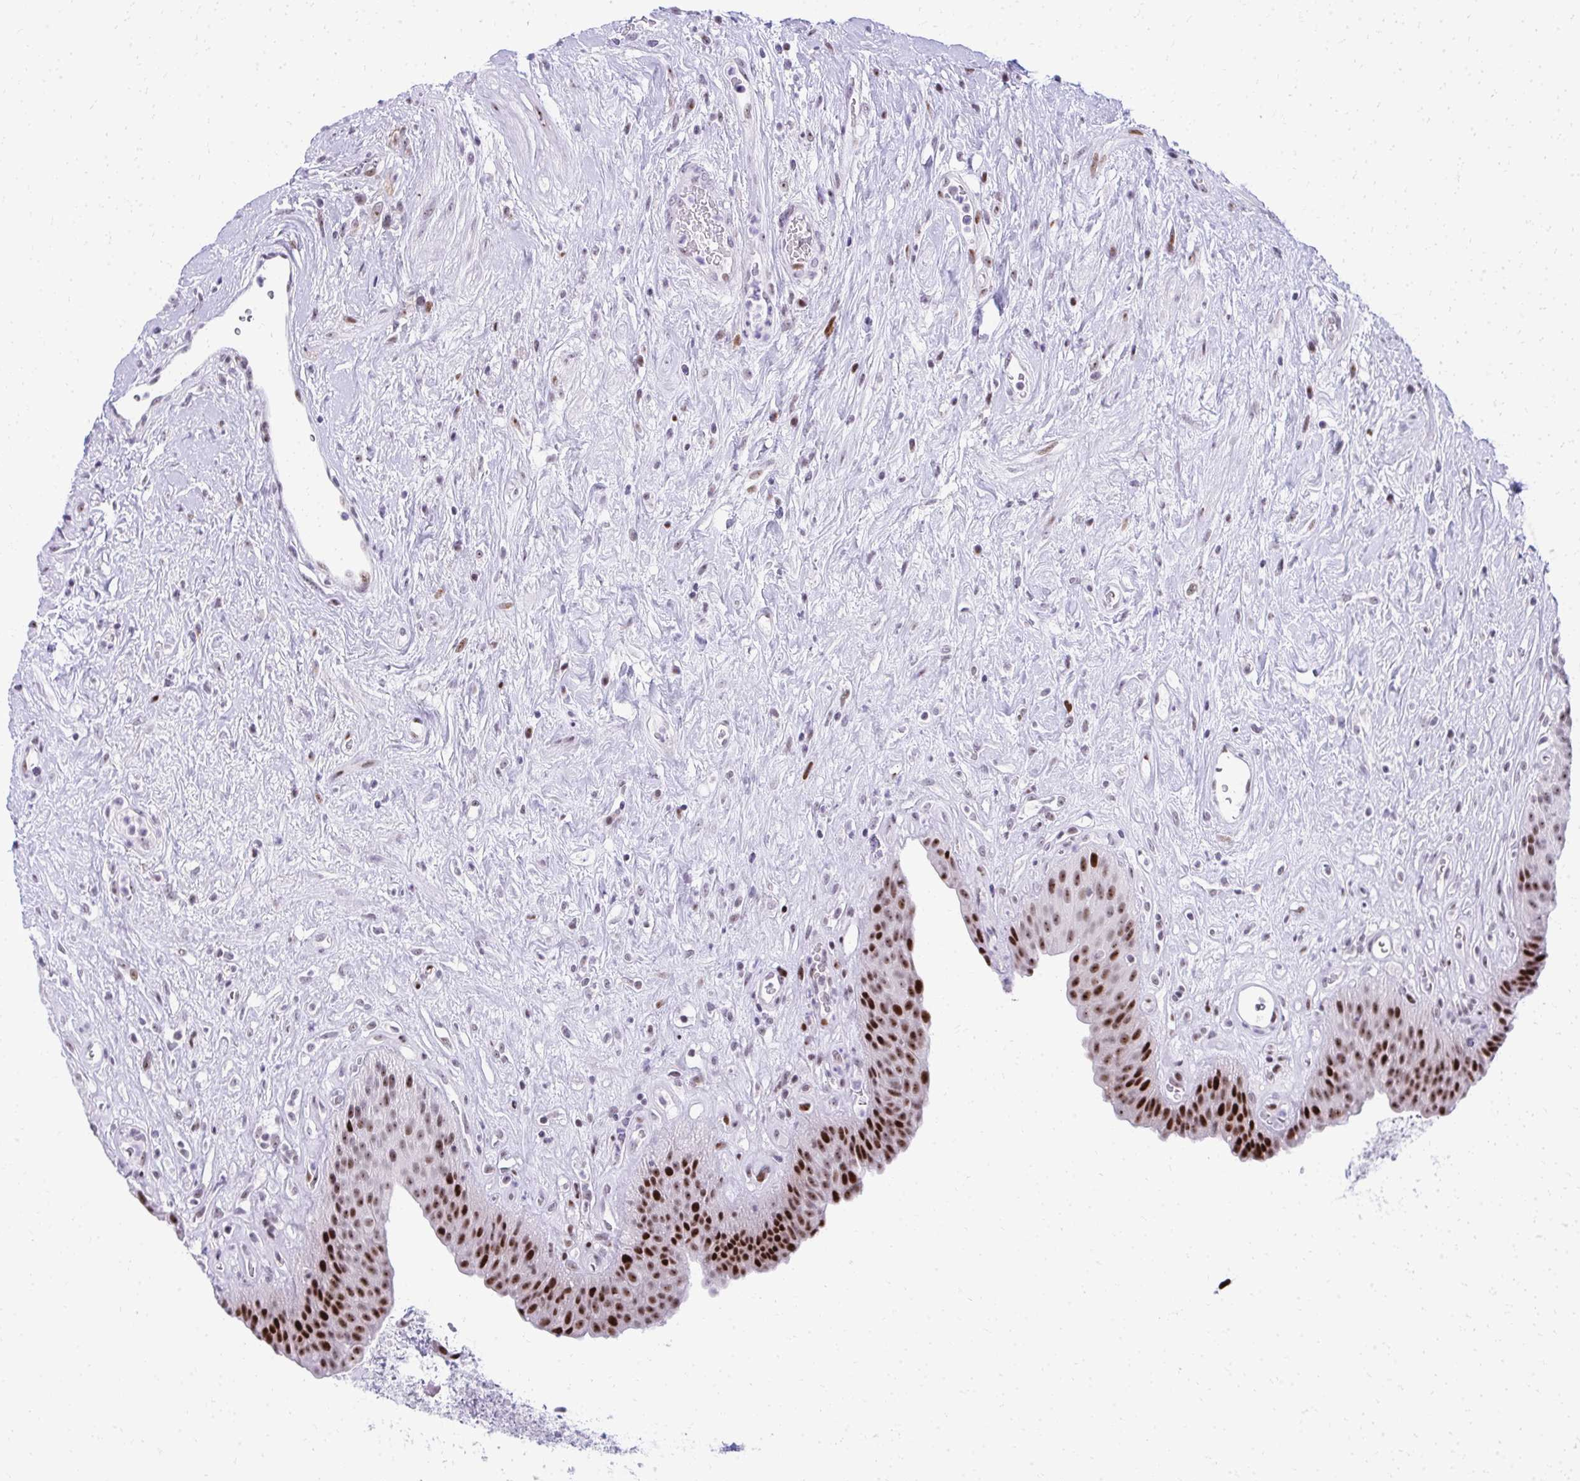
{"staining": {"intensity": "strong", "quantity": "25%-75%", "location": "nuclear"}, "tissue": "urinary bladder", "cell_type": "Urothelial cells", "image_type": "normal", "snomed": [{"axis": "morphology", "description": "Normal tissue, NOS"}, {"axis": "topography", "description": "Urinary bladder"}], "caption": "Protein positivity by immunohistochemistry demonstrates strong nuclear staining in about 25%-75% of urothelial cells in unremarkable urinary bladder. Ihc stains the protein in brown and the nuclei are stained blue.", "gene": "GLDN", "patient": {"sex": "female", "age": 56}}